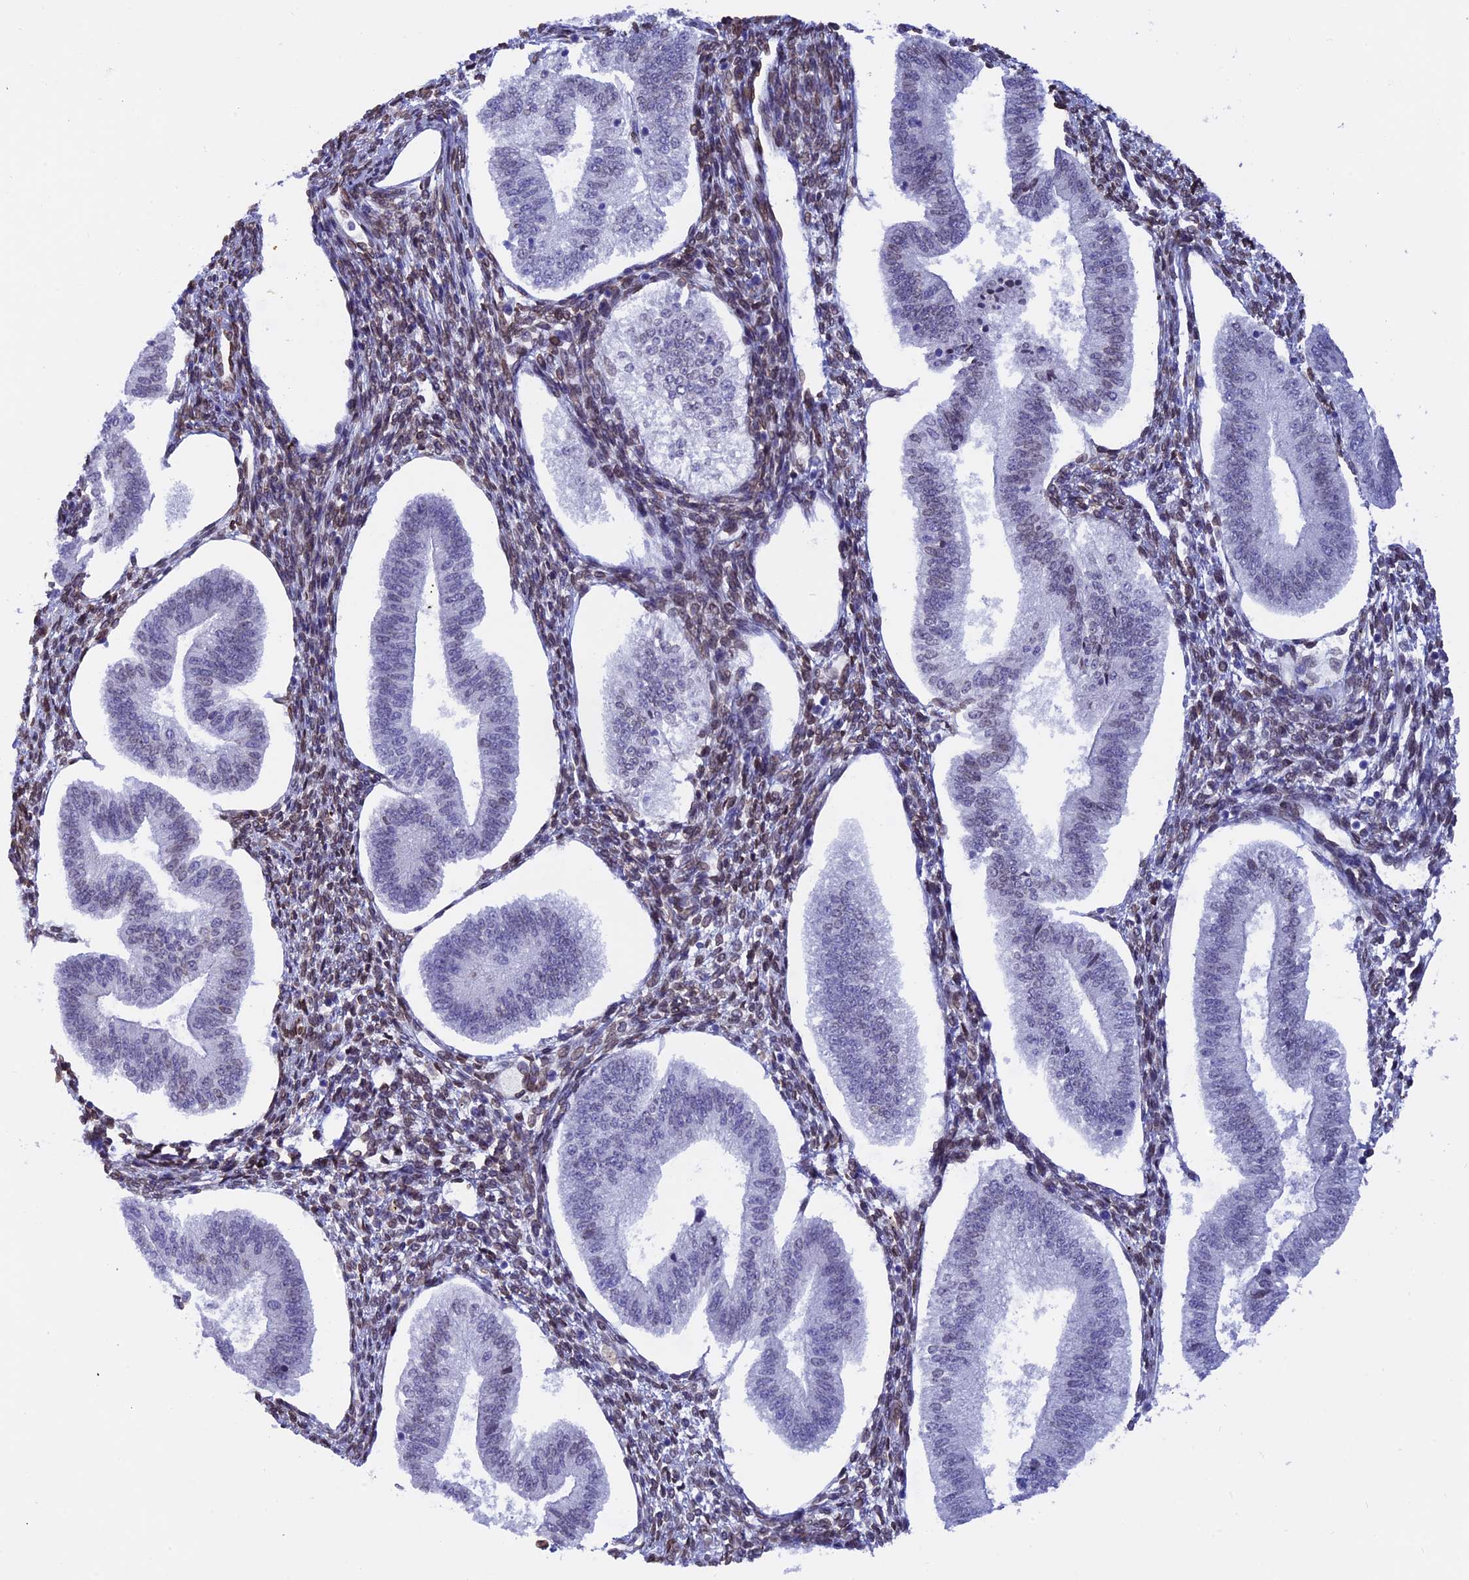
{"staining": {"intensity": "weak", "quantity": "25%-75%", "location": "nuclear"}, "tissue": "endometrium", "cell_type": "Cells in endometrial stroma", "image_type": "normal", "snomed": [{"axis": "morphology", "description": "Normal tissue, NOS"}, {"axis": "topography", "description": "Endometrium"}], "caption": "This micrograph shows unremarkable endometrium stained with IHC to label a protein in brown. The nuclear of cells in endometrial stroma show weak positivity for the protein. Nuclei are counter-stained blue.", "gene": "TMPRSS7", "patient": {"sex": "female", "age": 34}}